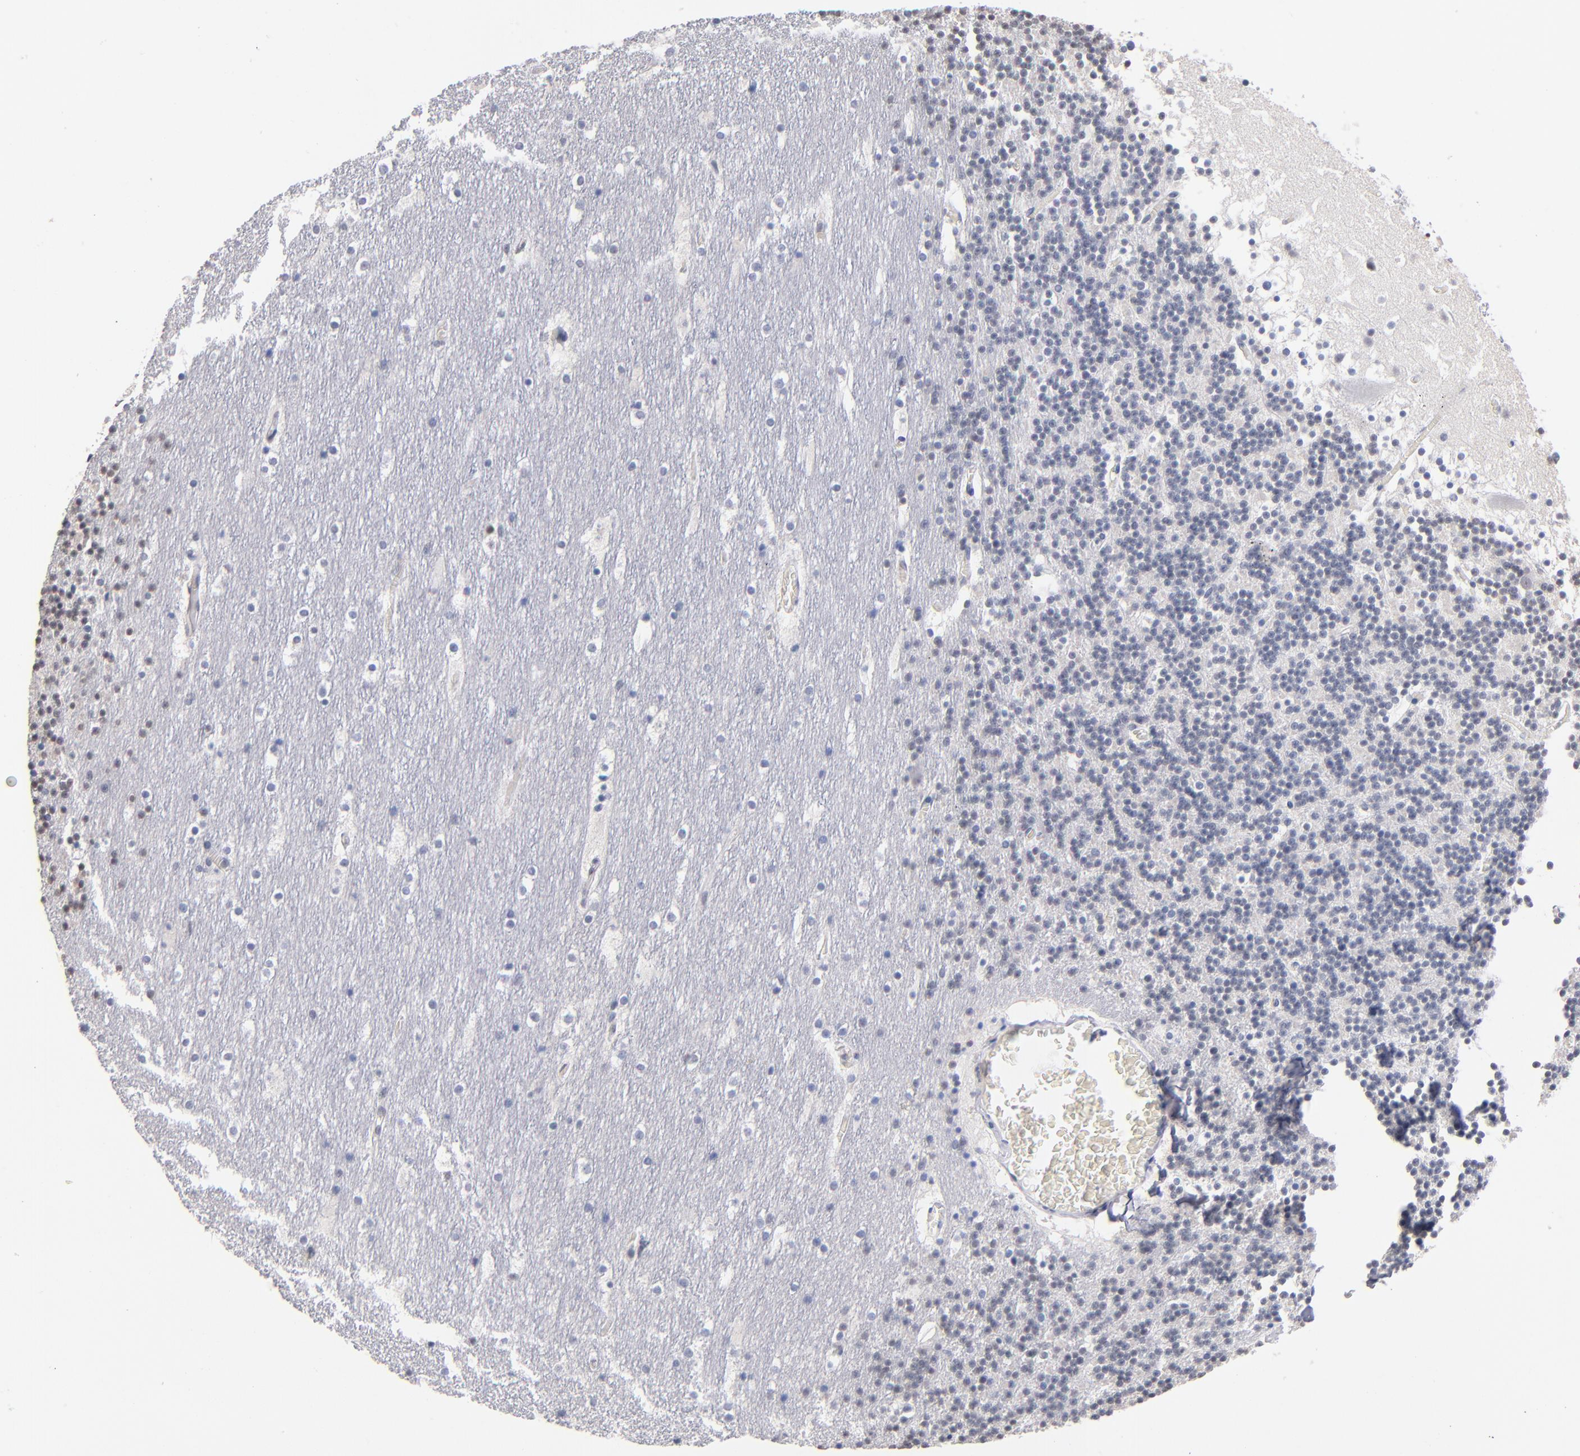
{"staining": {"intensity": "negative", "quantity": "none", "location": "none"}, "tissue": "cerebellum", "cell_type": "Cells in granular layer", "image_type": "normal", "snomed": [{"axis": "morphology", "description": "Normal tissue, NOS"}, {"axis": "topography", "description": "Cerebellum"}], "caption": "Immunohistochemistry (IHC) histopathology image of normal cerebellum: cerebellum stained with DAB (3,3'-diaminobenzidine) displays no significant protein staining in cells in granular layer.", "gene": "MN1", "patient": {"sex": "male", "age": 45}}